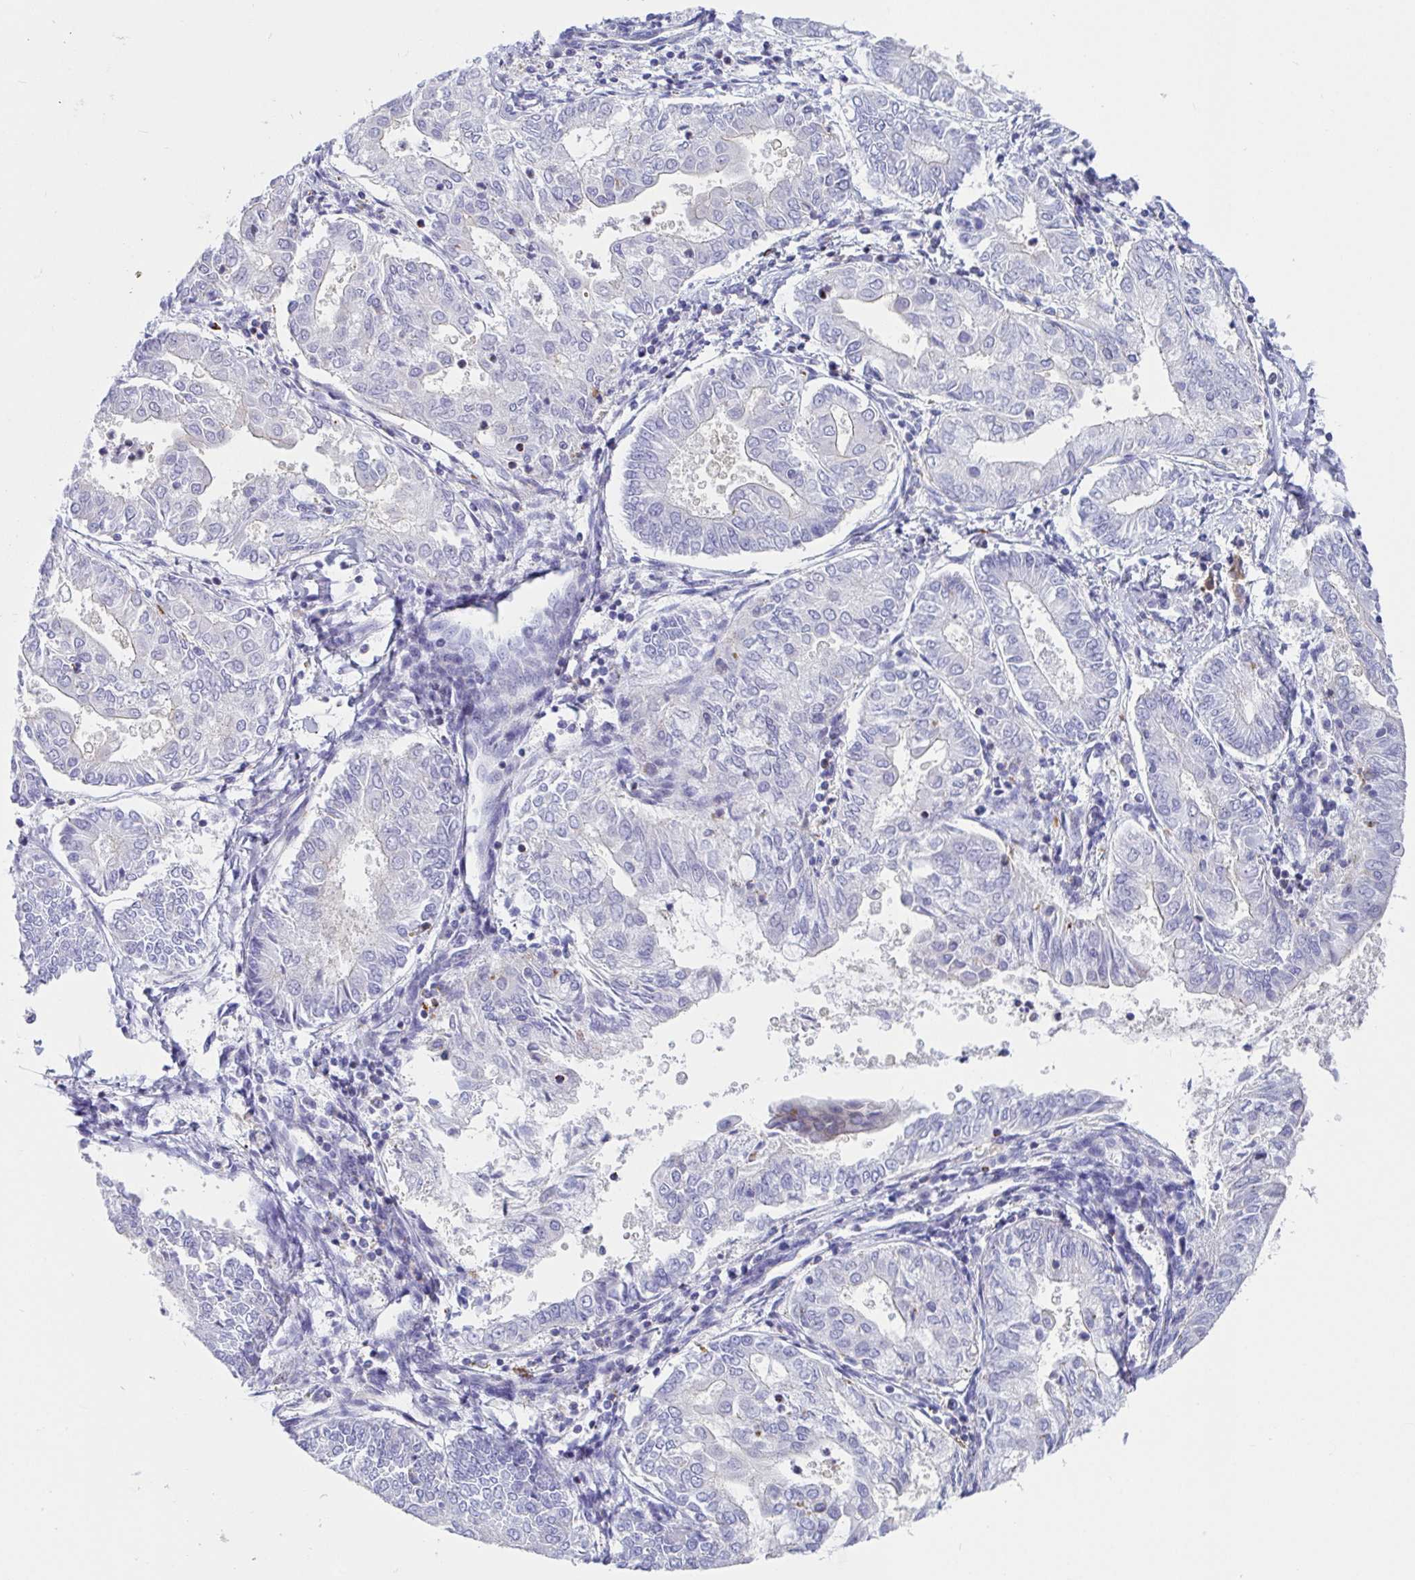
{"staining": {"intensity": "negative", "quantity": "none", "location": "none"}, "tissue": "endometrial cancer", "cell_type": "Tumor cells", "image_type": "cancer", "snomed": [{"axis": "morphology", "description": "Adenocarcinoma, NOS"}, {"axis": "topography", "description": "Endometrium"}], "caption": "High power microscopy micrograph of an immunohistochemistry (IHC) photomicrograph of adenocarcinoma (endometrial), revealing no significant expression in tumor cells.", "gene": "WDR72", "patient": {"sex": "female", "age": 68}}